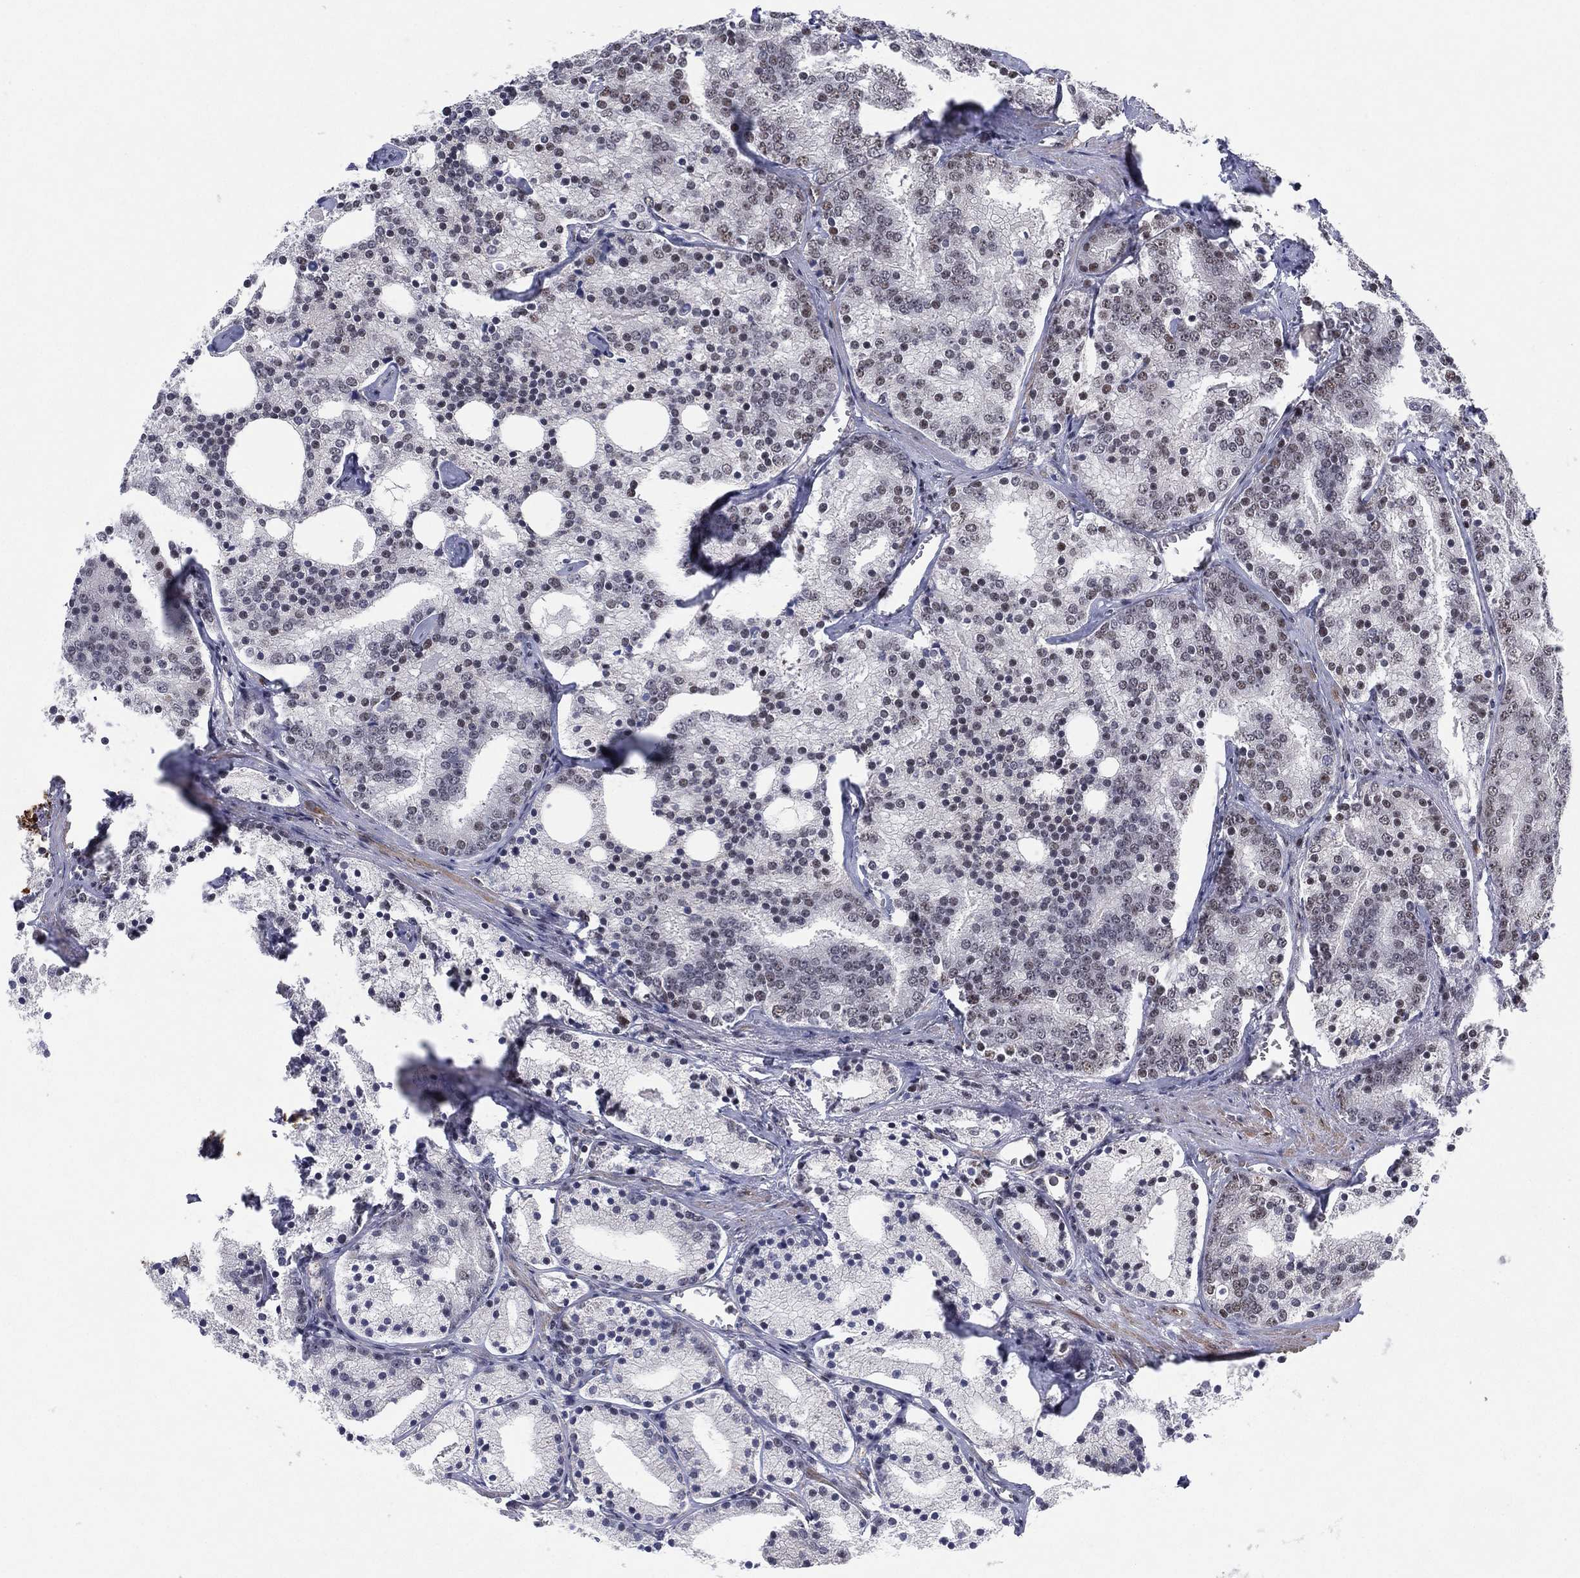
{"staining": {"intensity": "weak", "quantity": "<25%", "location": "nuclear"}, "tissue": "prostate cancer", "cell_type": "Tumor cells", "image_type": "cancer", "snomed": [{"axis": "morphology", "description": "Adenocarcinoma, NOS"}, {"axis": "topography", "description": "Prostate"}], "caption": "This is a micrograph of immunohistochemistry (IHC) staining of prostate cancer, which shows no positivity in tumor cells.", "gene": "DGCR8", "patient": {"sex": "male", "age": 69}}